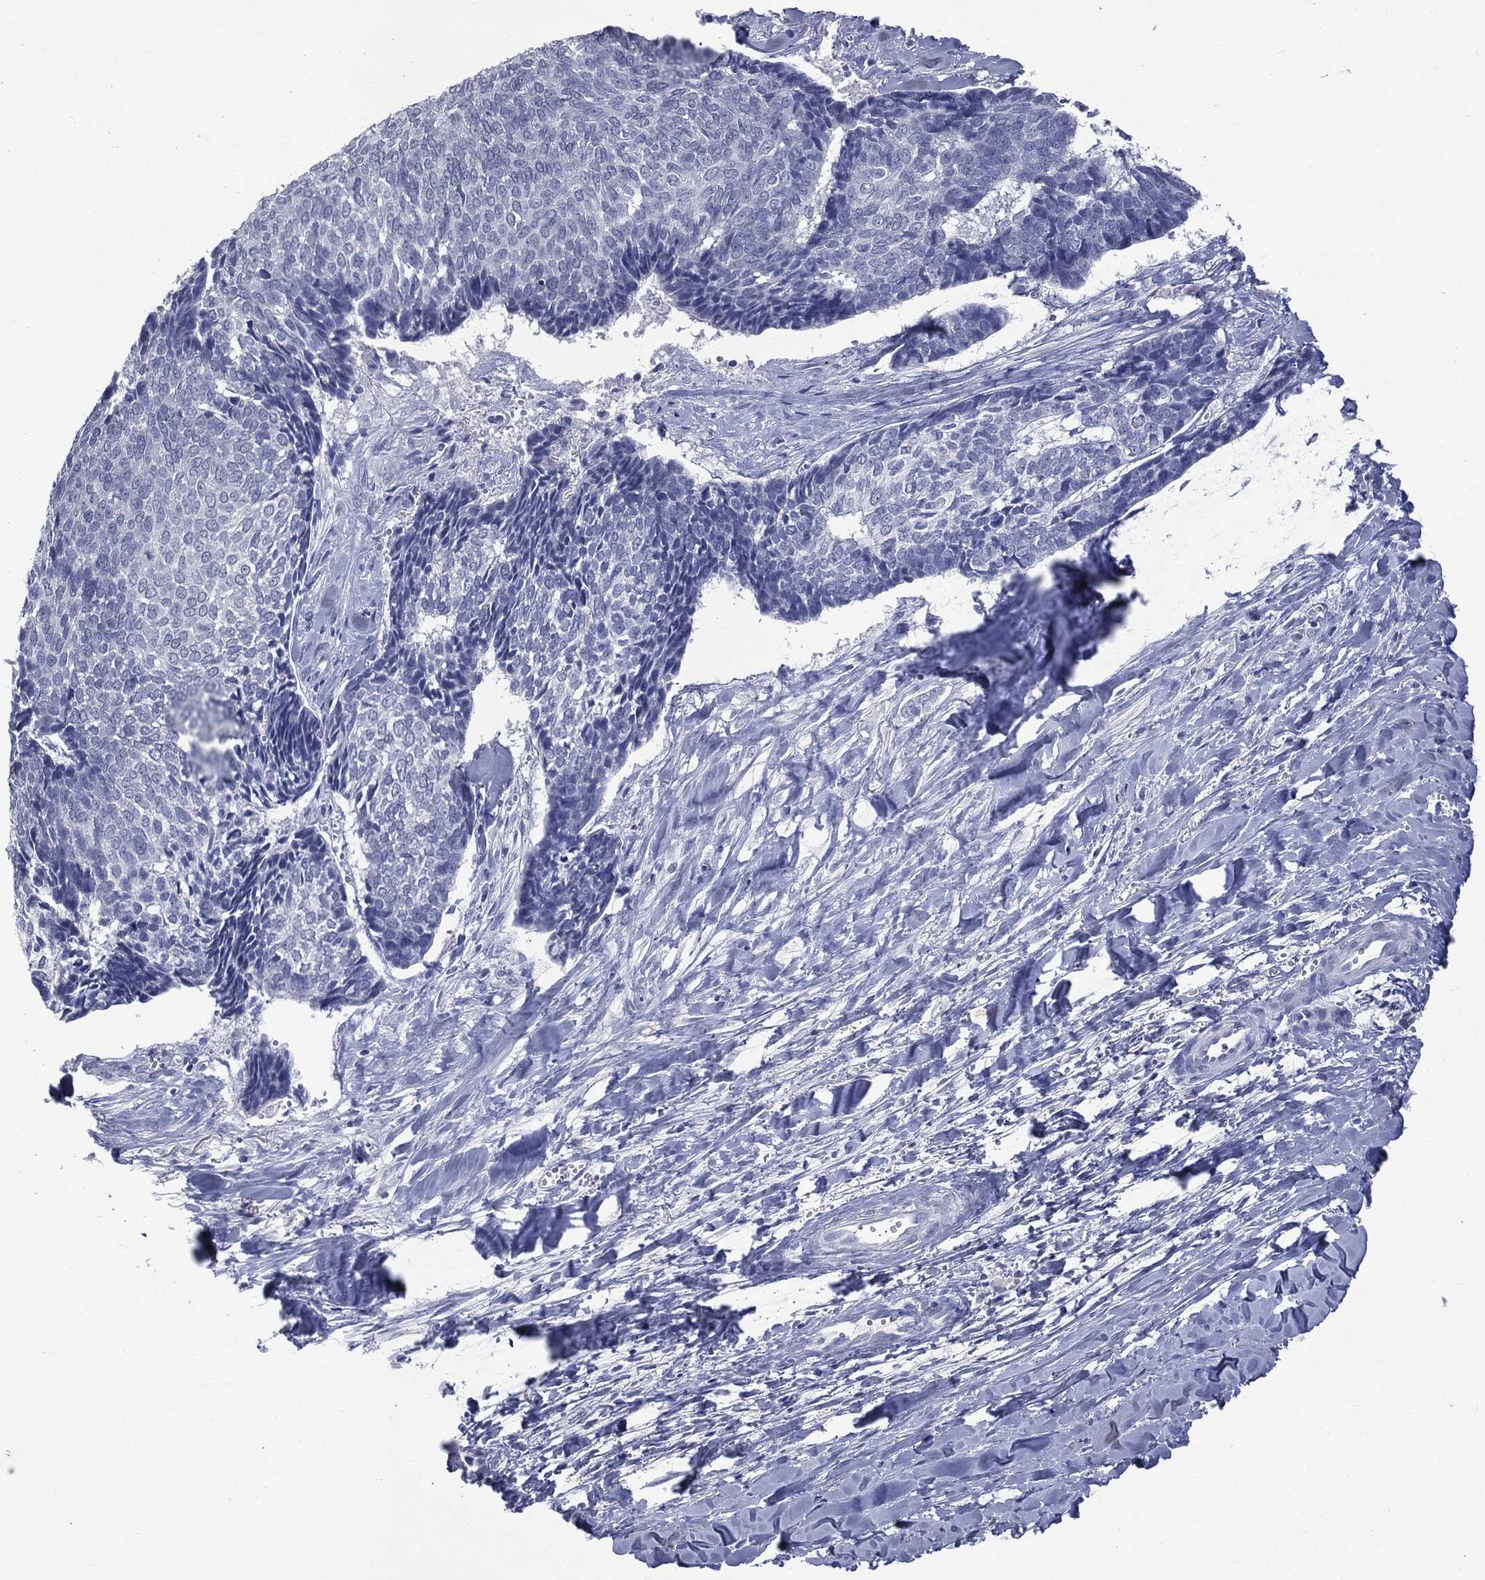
{"staining": {"intensity": "negative", "quantity": "none", "location": "none"}, "tissue": "skin cancer", "cell_type": "Tumor cells", "image_type": "cancer", "snomed": [{"axis": "morphology", "description": "Basal cell carcinoma"}, {"axis": "topography", "description": "Skin"}], "caption": "Immunohistochemistry image of skin cancer stained for a protein (brown), which reveals no staining in tumor cells.", "gene": "TSHB", "patient": {"sex": "male", "age": 86}}